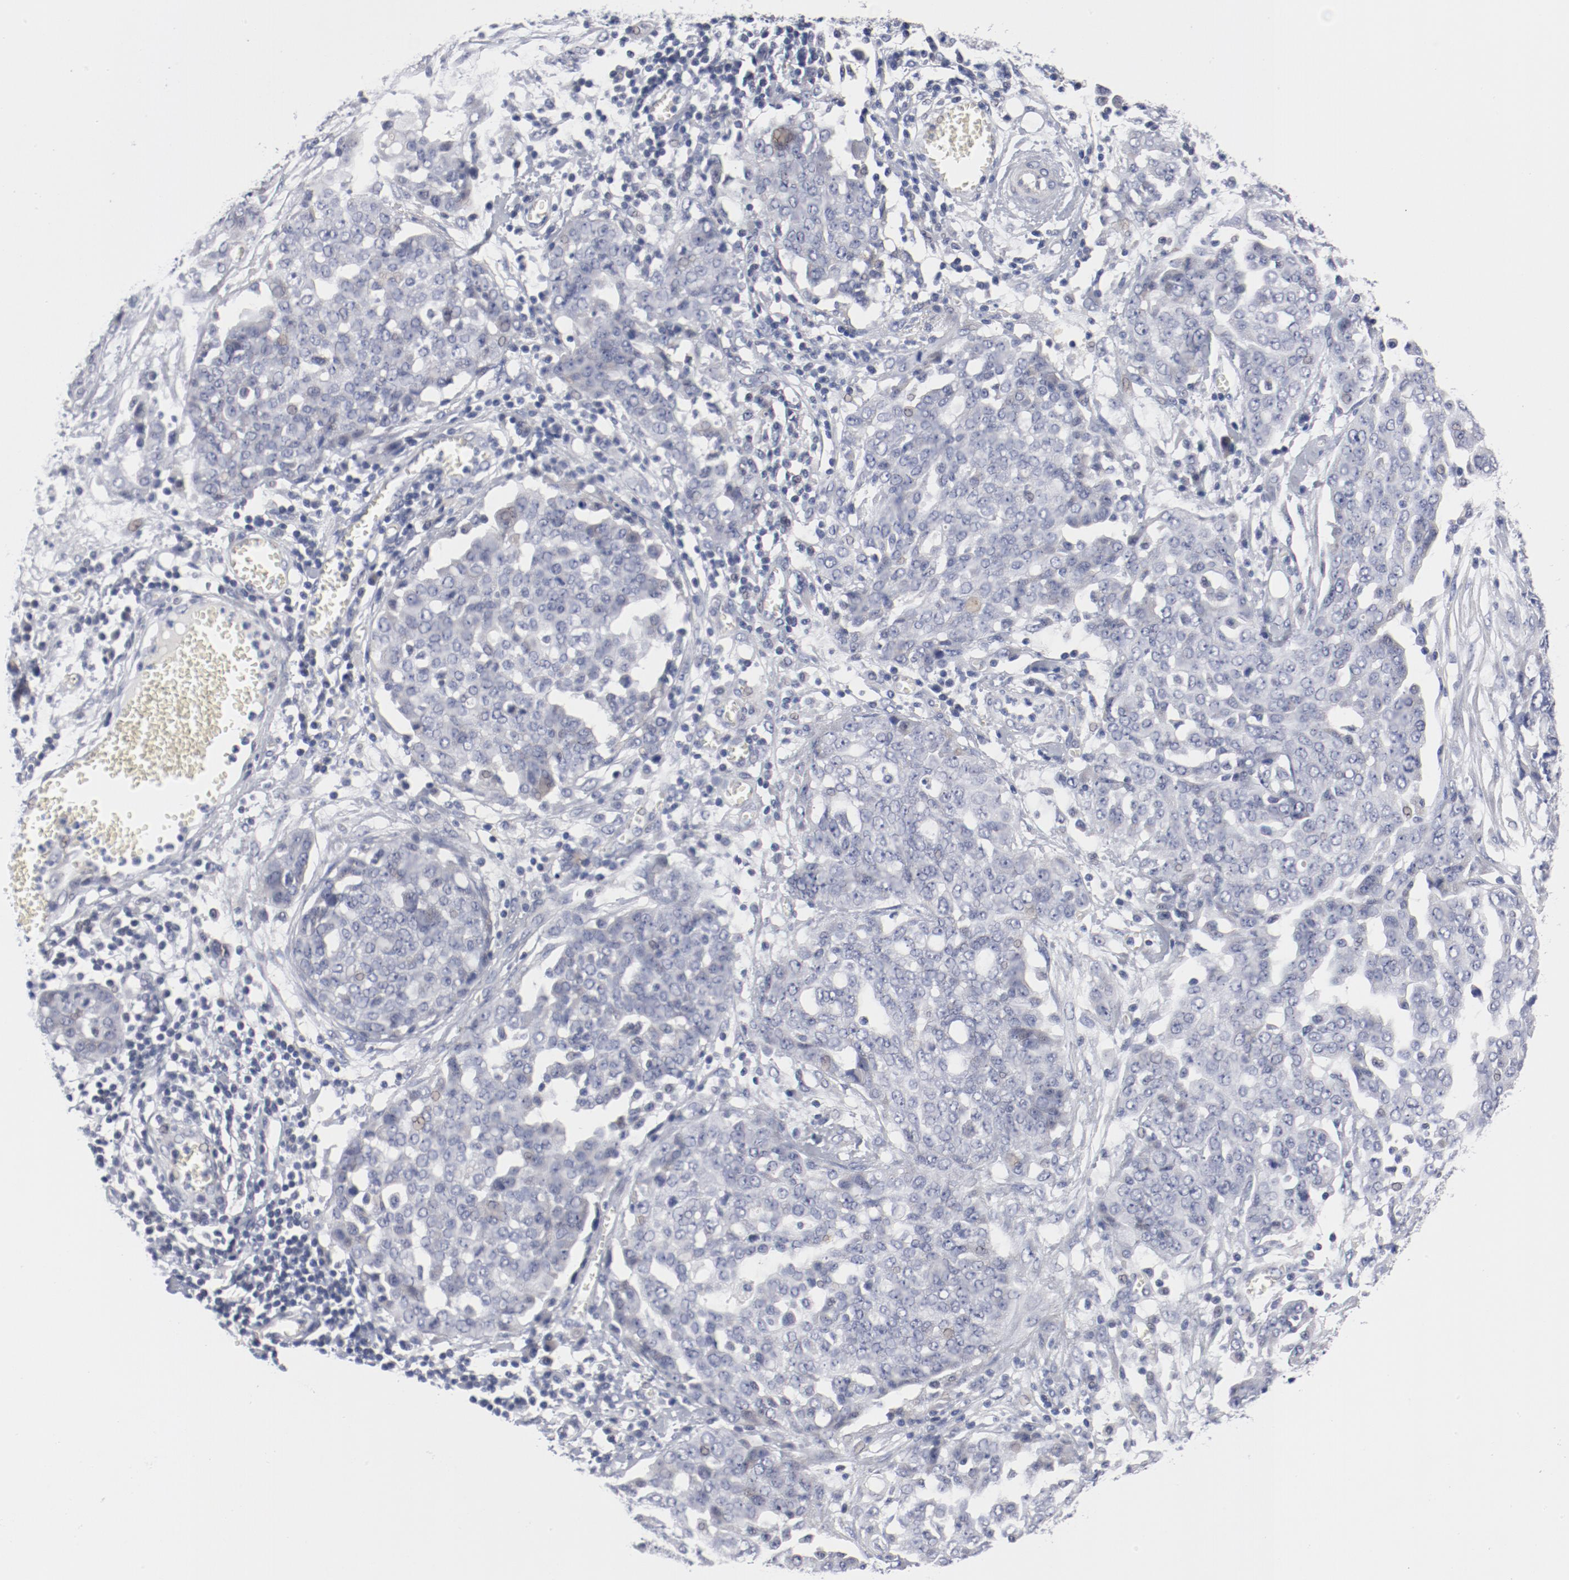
{"staining": {"intensity": "negative", "quantity": "none", "location": "none"}, "tissue": "ovarian cancer", "cell_type": "Tumor cells", "image_type": "cancer", "snomed": [{"axis": "morphology", "description": "Cystadenocarcinoma, serous, NOS"}, {"axis": "topography", "description": "Soft tissue"}, {"axis": "topography", "description": "Ovary"}], "caption": "Tumor cells are negative for brown protein staining in ovarian serous cystadenocarcinoma.", "gene": "KCNK13", "patient": {"sex": "female", "age": 57}}